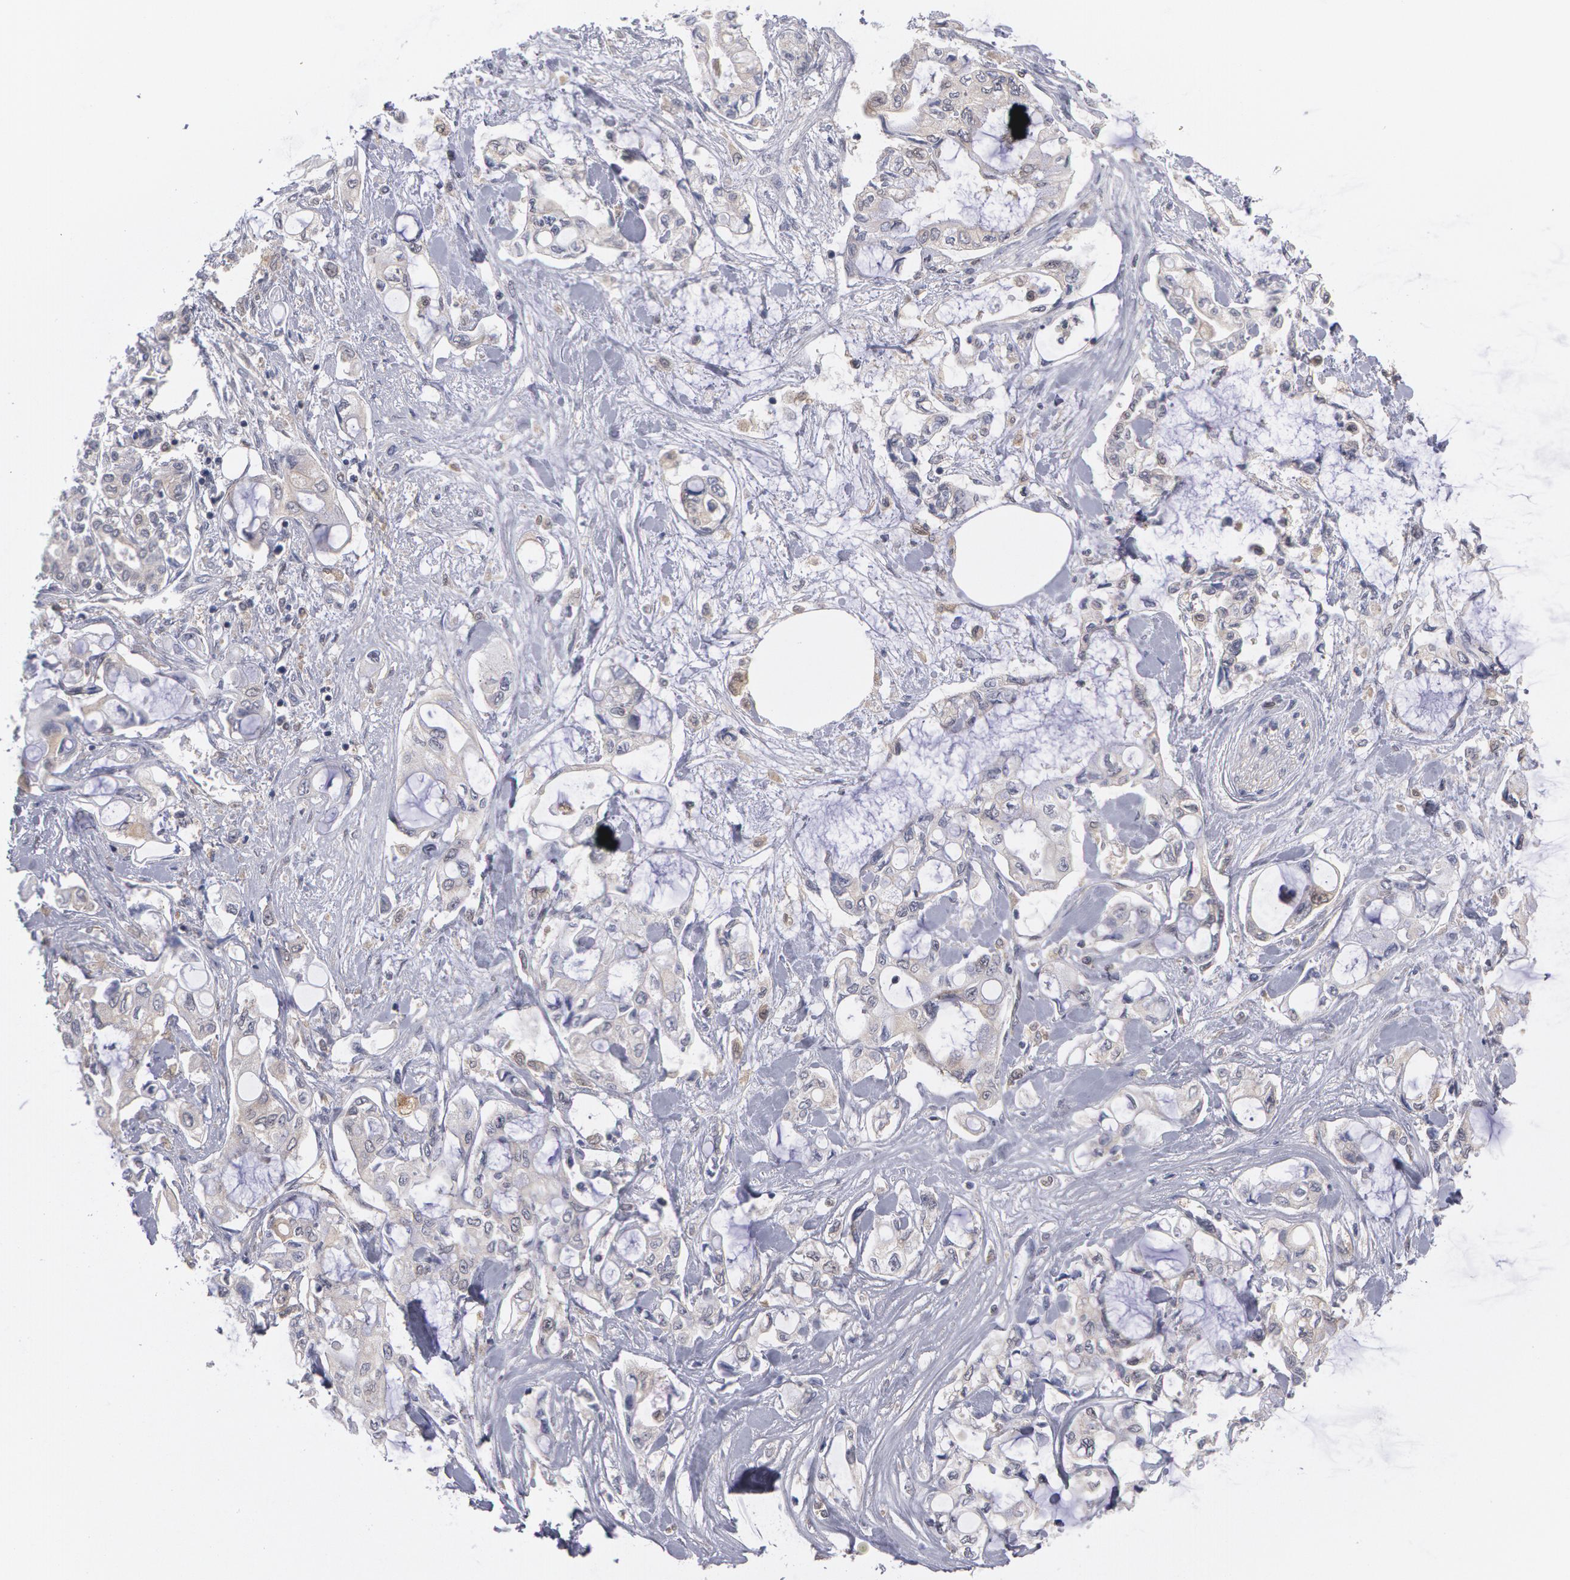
{"staining": {"intensity": "negative", "quantity": "none", "location": "none"}, "tissue": "pancreatic cancer", "cell_type": "Tumor cells", "image_type": "cancer", "snomed": [{"axis": "morphology", "description": "Adenocarcinoma, NOS"}, {"axis": "topography", "description": "Pancreas"}], "caption": "This image is of adenocarcinoma (pancreatic) stained with IHC to label a protein in brown with the nuclei are counter-stained blue. There is no staining in tumor cells.", "gene": "TXNRD1", "patient": {"sex": "female", "age": 70}}